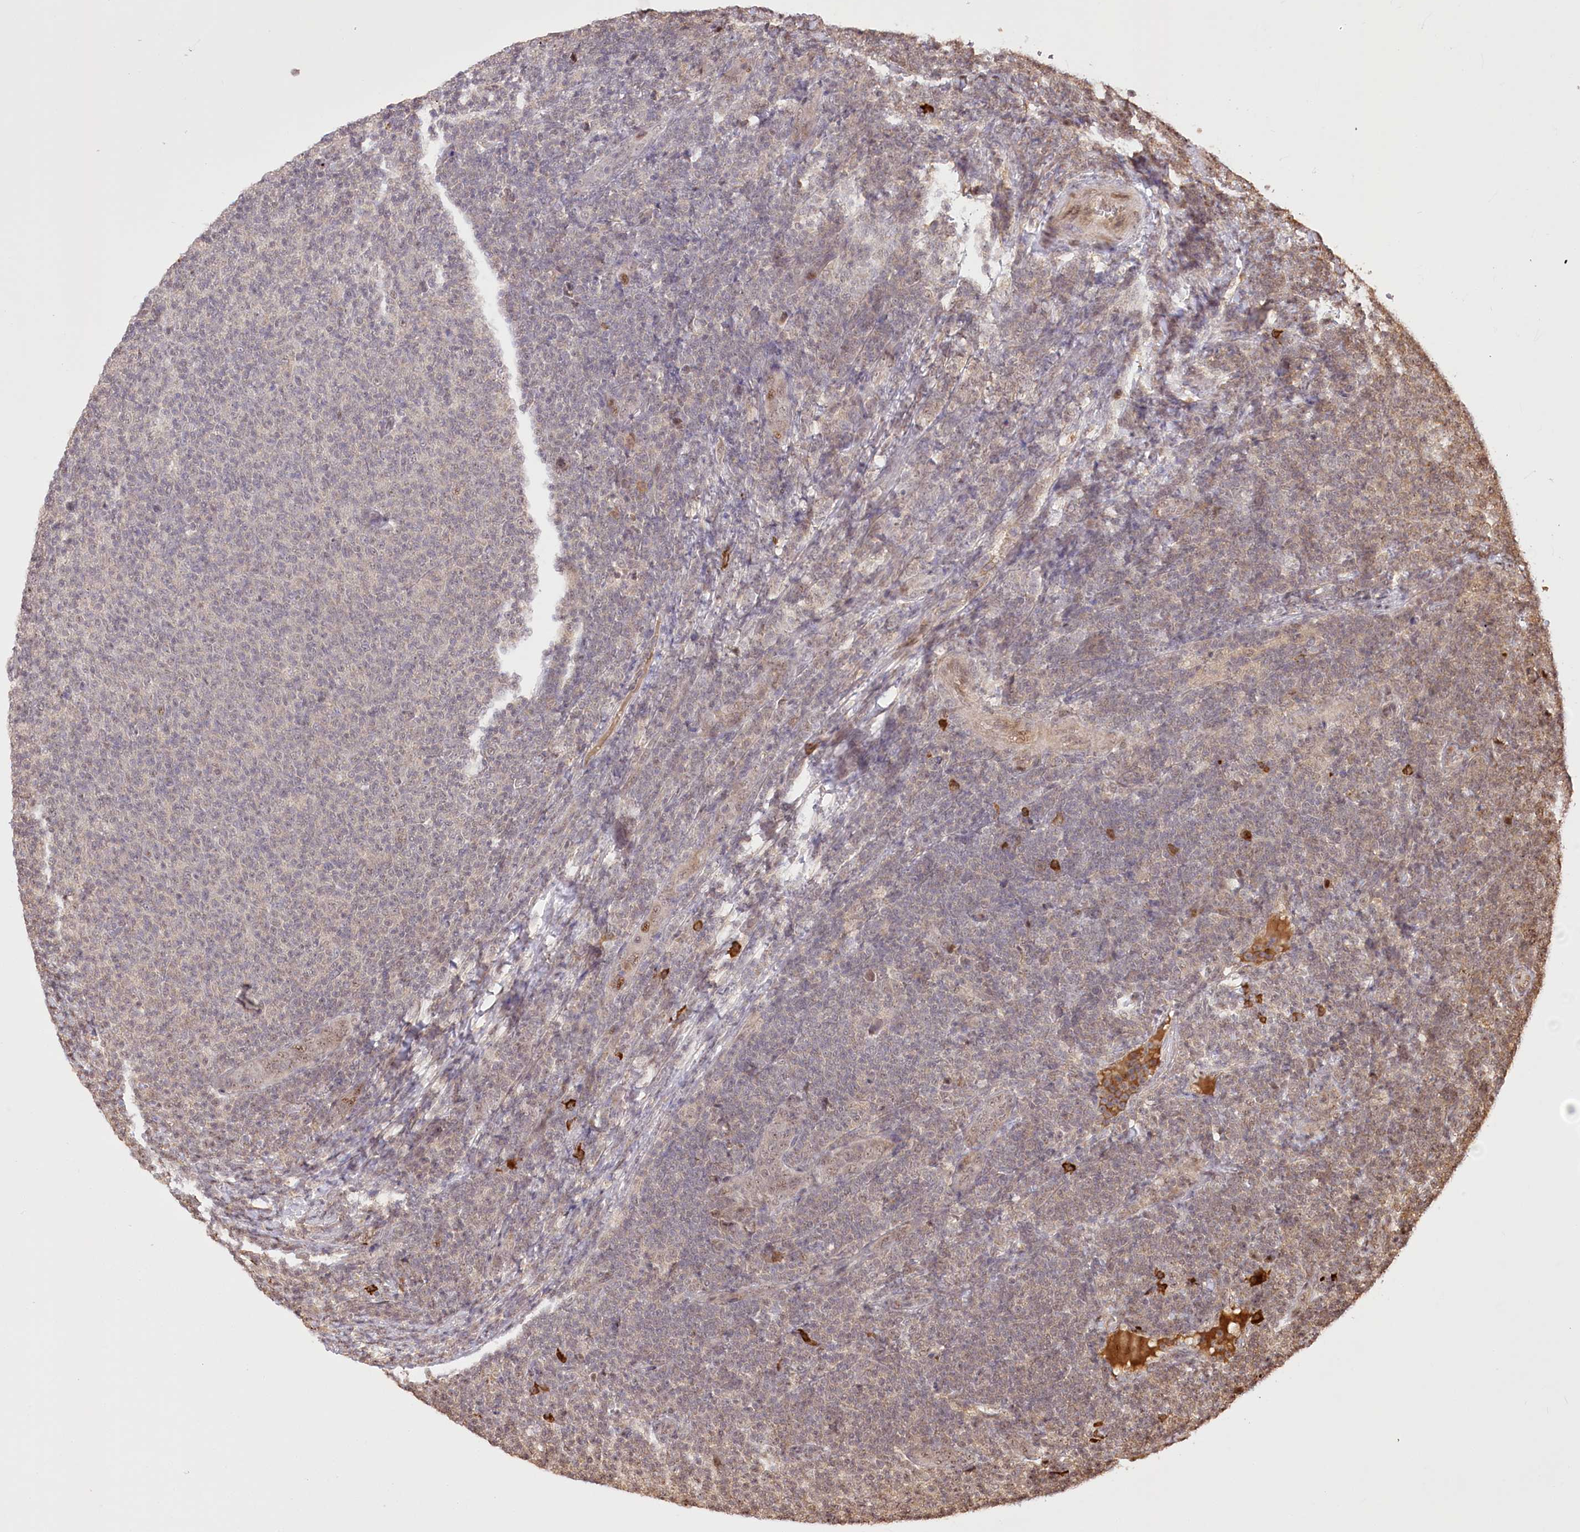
{"staining": {"intensity": "negative", "quantity": "none", "location": "none"}, "tissue": "lymphoma", "cell_type": "Tumor cells", "image_type": "cancer", "snomed": [{"axis": "morphology", "description": "Malignant lymphoma, non-Hodgkin's type, Low grade"}, {"axis": "topography", "description": "Lymph node"}], "caption": "Histopathology image shows no protein staining in tumor cells of malignant lymphoma, non-Hodgkin's type (low-grade) tissue.", "gene": "PYROXD1", "patient": {"sex": "male", "age": 66}}